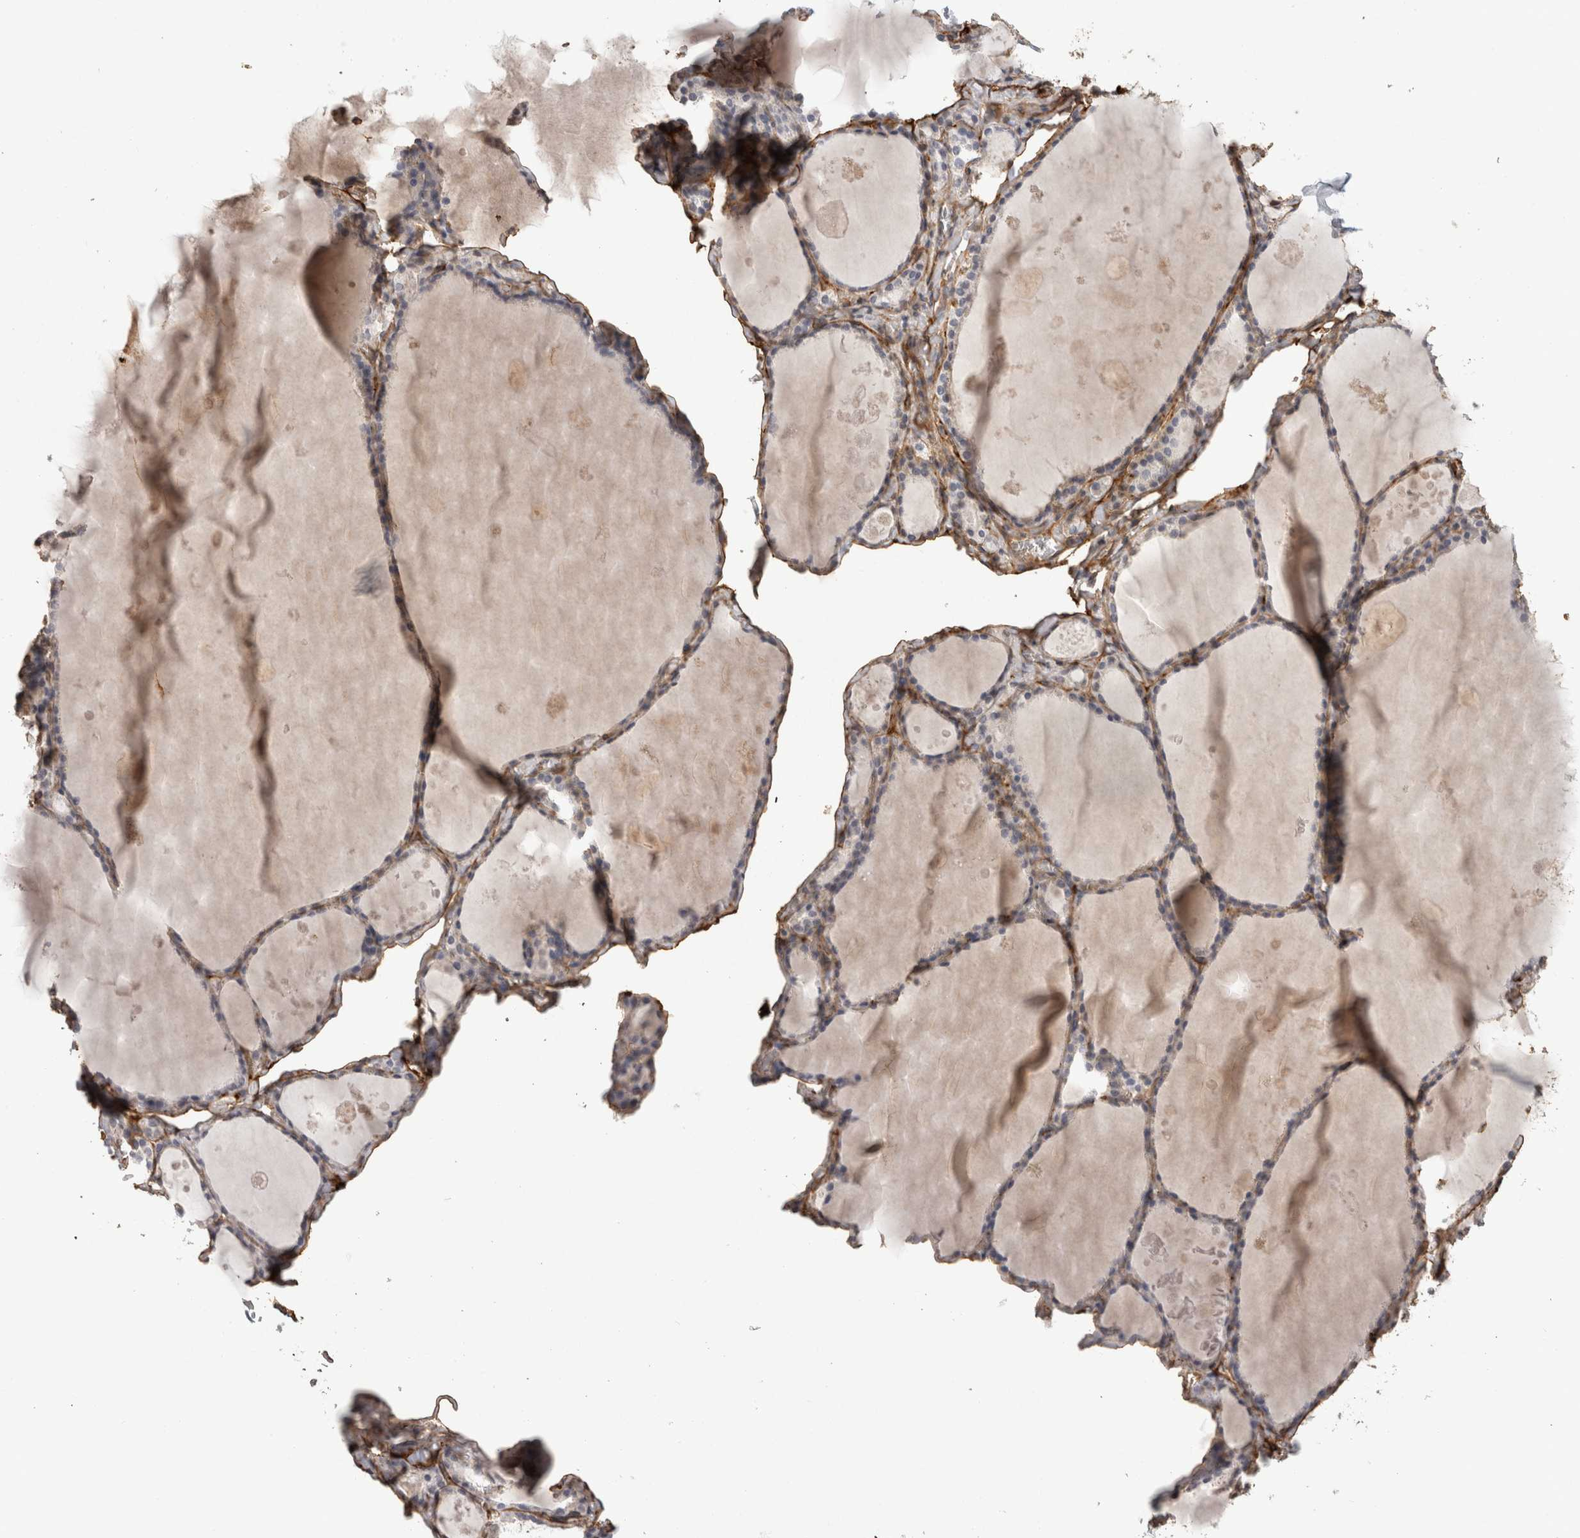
{"staining": {"intensity": "negative", "quantity": "none", "location": "none"}, "tissue": "thyroid gland", "cell_type": "Glandular cells", "image_type": "normal", "snomed": [{"axis": "morphology", "description": "Normal tissue, NOS"}, {"axis": "topography", "description": "Thyroid gland"}], "caption": "This is a histopathology image of immunohistochemistry staining of normal thyroid gland, which shows no staining in glandular cells.", "gene": "RECK", "patient": {"sex": "male", "age": 56}}